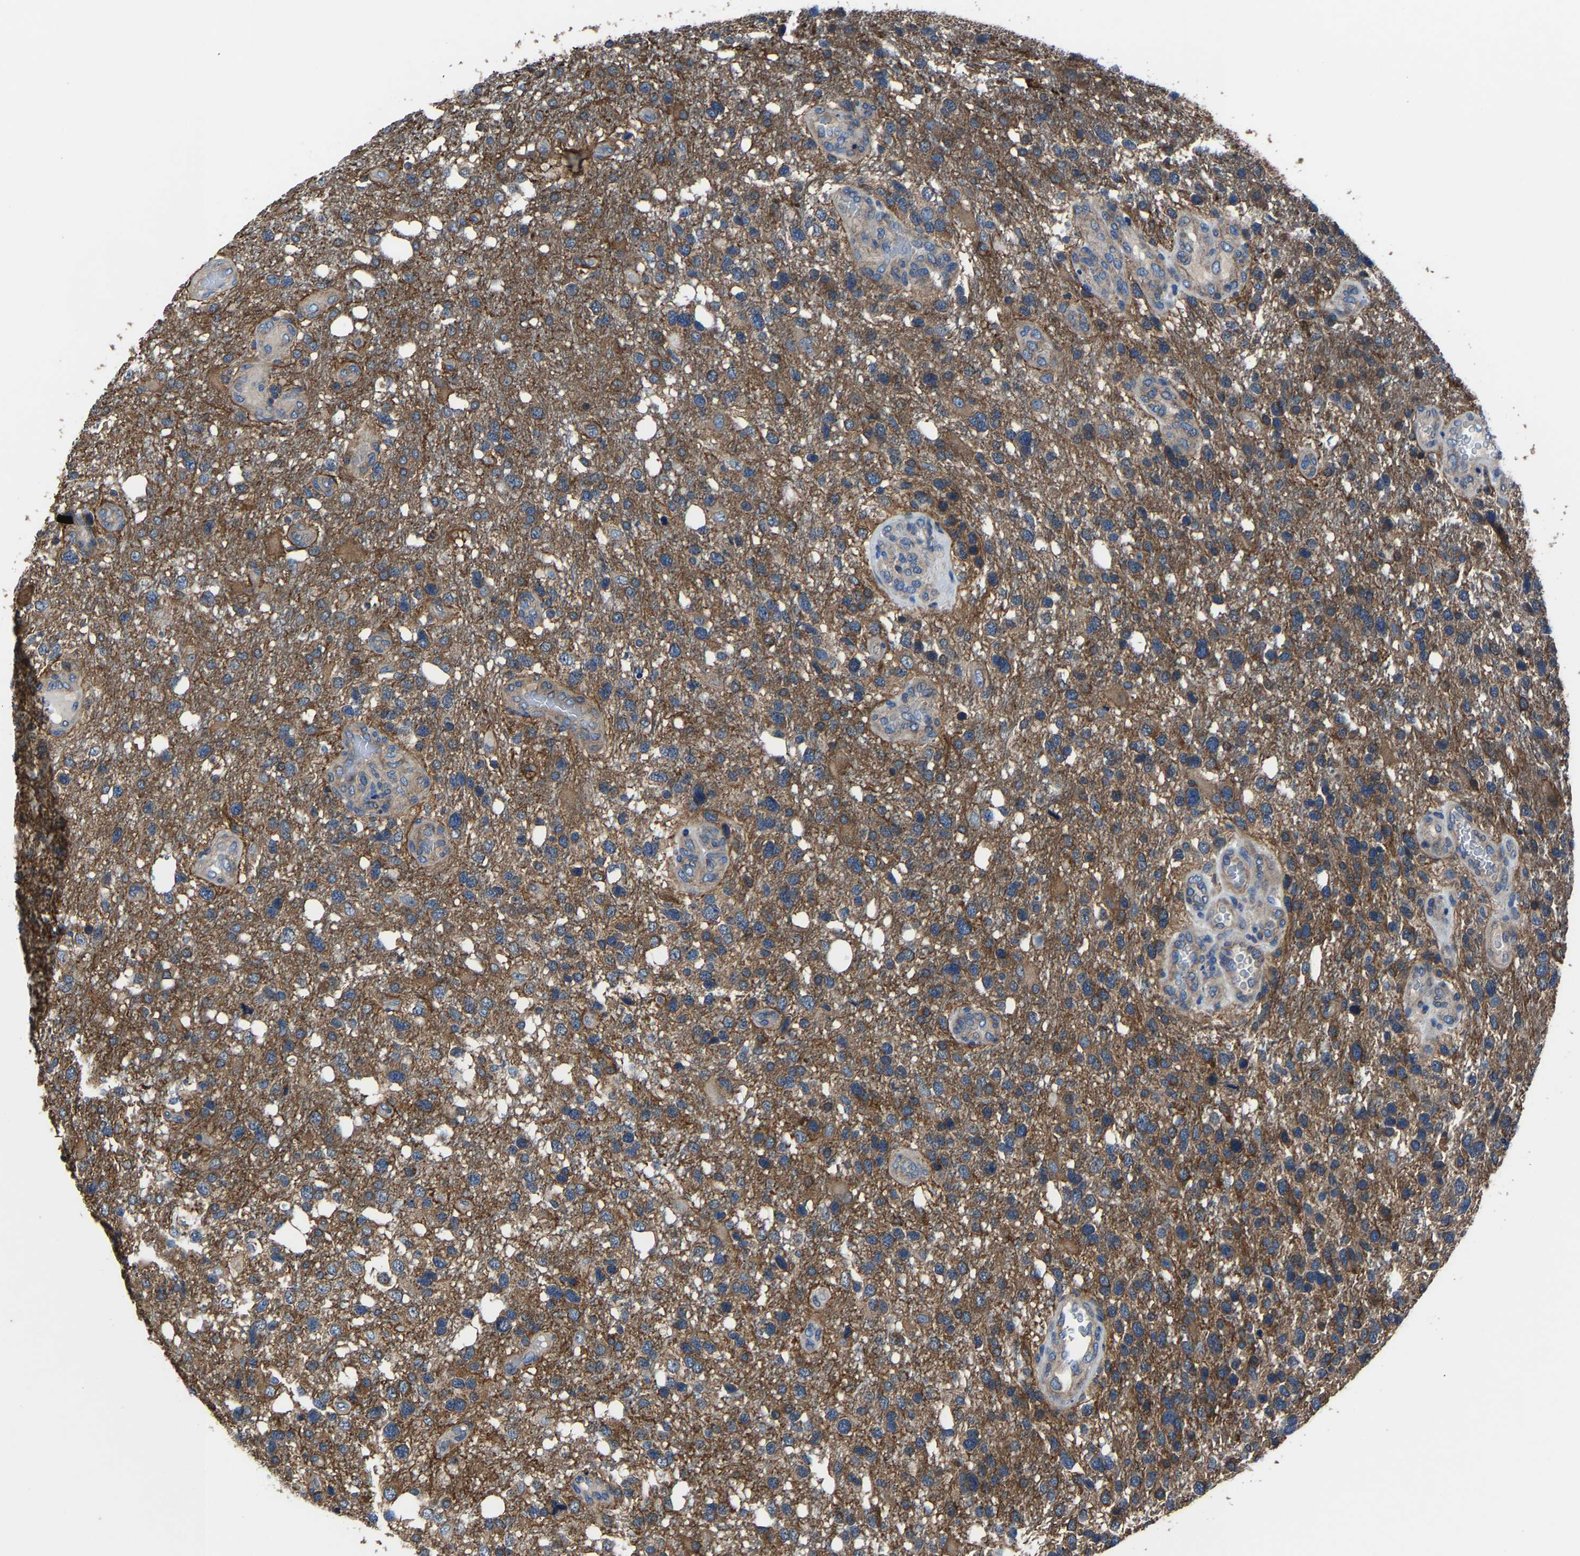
{"staining": {"intensity": "moderate", "quantity": ">75%", "location": "cytoplasmic/membranous"}, "tissue": "glioma", "cell_type": "Tumor cells", "image_type": "cancer", "snomed": [{"axis": "morphology", "description": "Glioma, malignant, High grade"}, {"axis": "topography", "description": "Brain"}], "caption": "Protein staining of glioma tissue exhibits moderate cytoplasmic/membranous expression in approximately >75% of tumor cells.", "gene": "KIAA1958", "patient": {"sex": "female", "age": 58}}